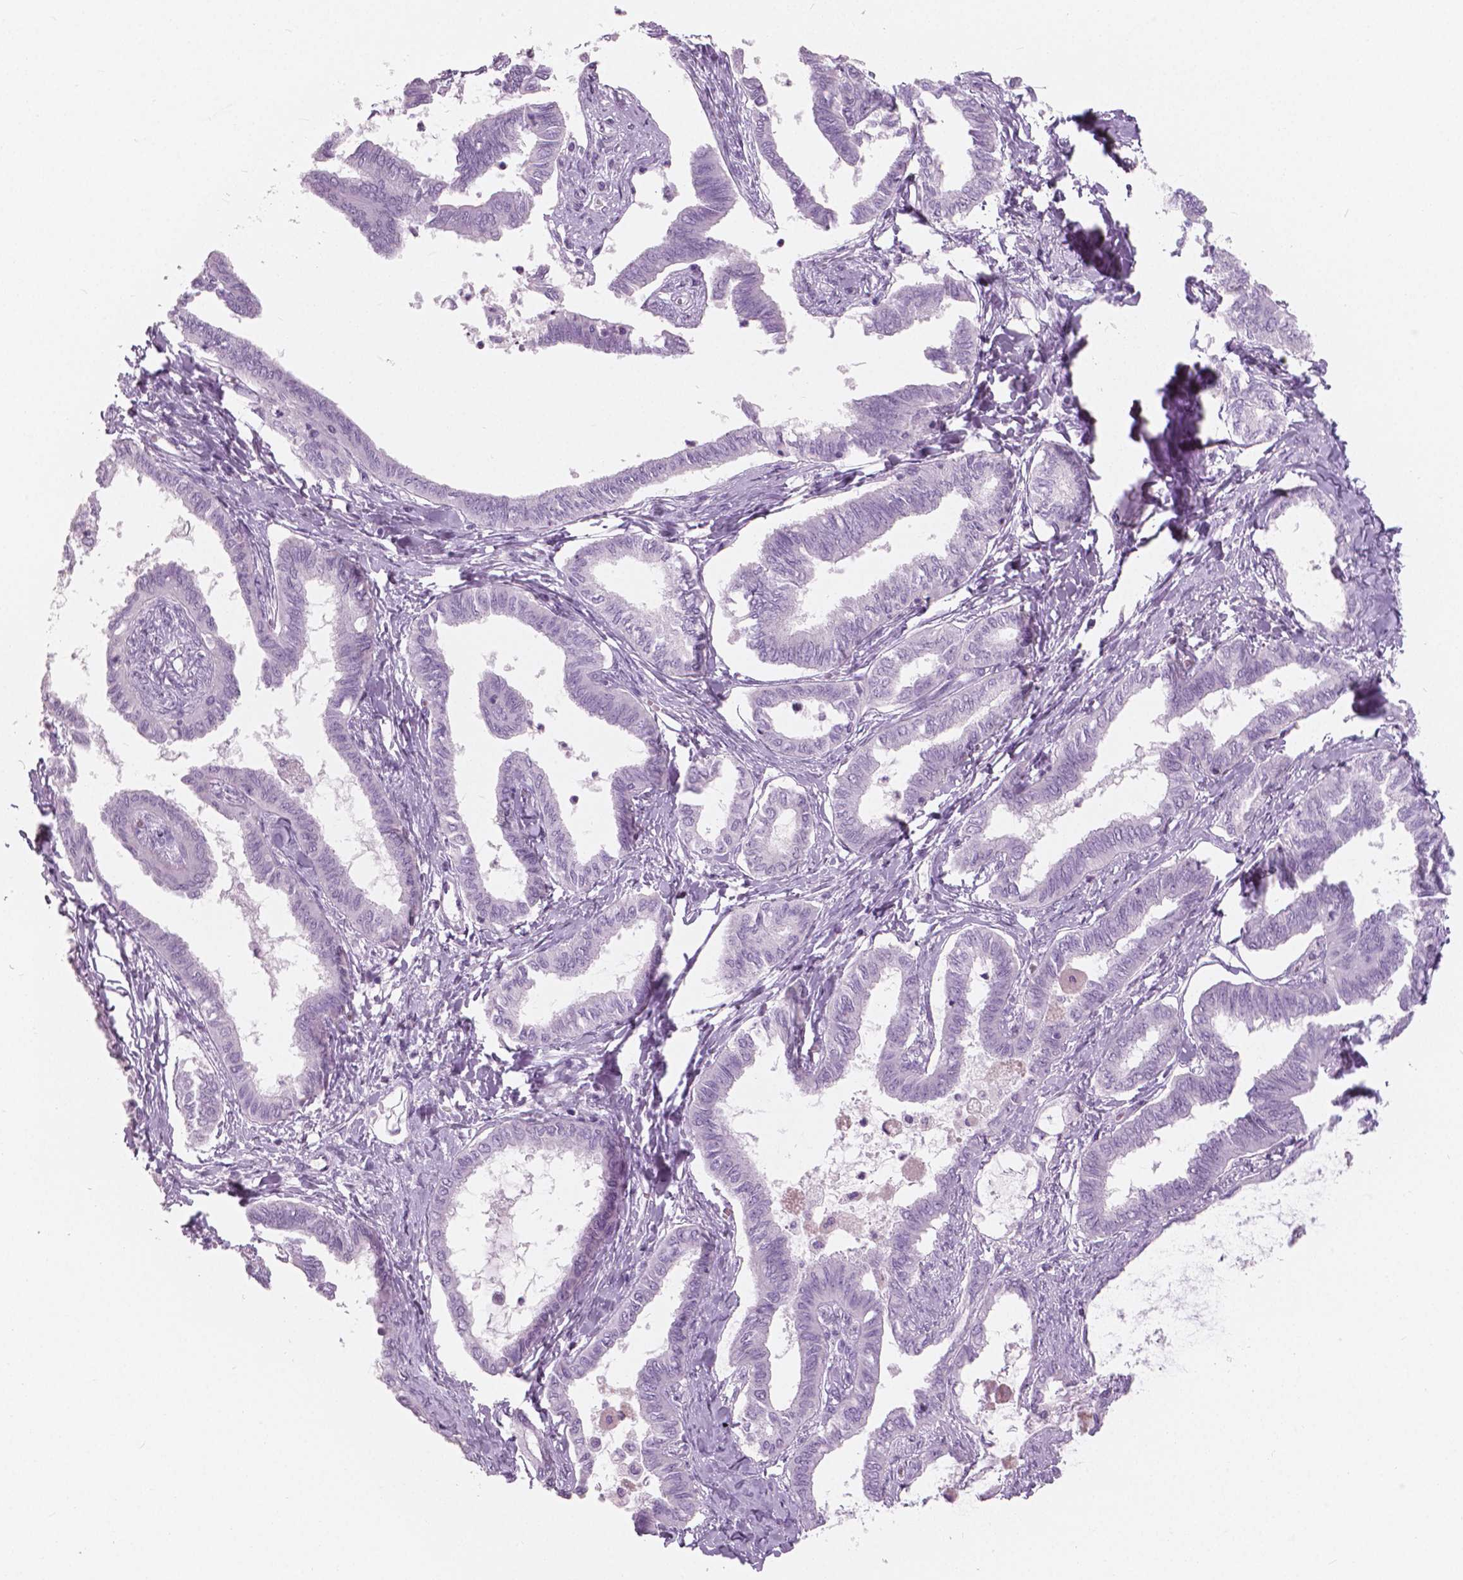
{"staining": {"intensity": "negative", "quantity": "none", "location": "none"}, "tissue": "ovarian cancer", "cell_type": "Tumor cells", "image_type": "cancer", "snomed": [{"axis": "morphology", "description": "Carcinoma, endometroid"}, {"axis": "topography", "description": "Ovary"}], "caption": "Endometroid carcinoma (ovarian) was stained to show a protein in brown. There is no significant expression in tumor cells.", "gene": "A4GNT", "patient": {"sex": "female", "age": 70}}